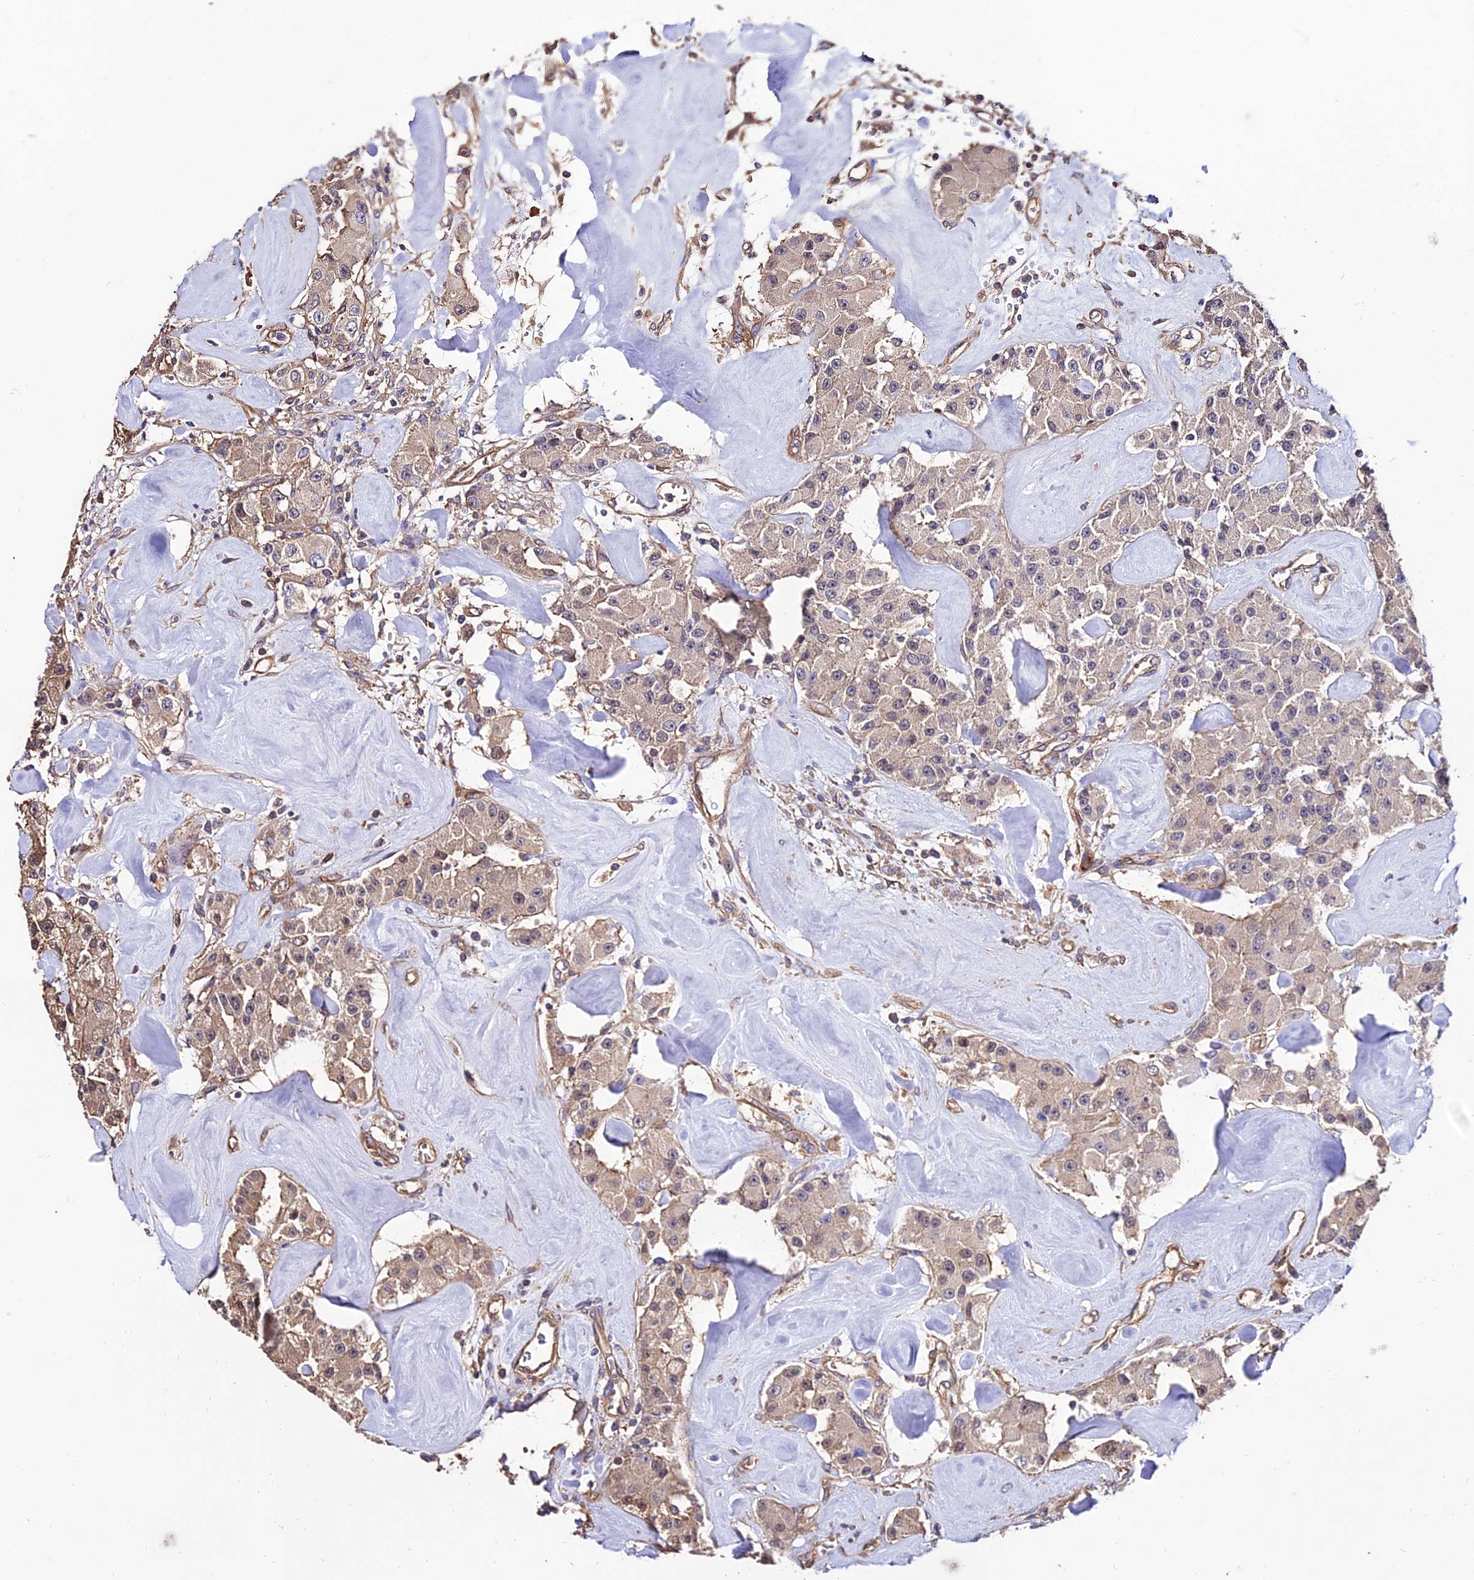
{"staining": {"intensity": "weak", "quantity": ">75%", "location": "cytoplasmic/membranous"}, "tissue": "carcinoid", "cell_type": "Tumor cells", "image_type": "cancer", "snomed": [{"axis": "morphology", "description": "Carcinoid, malignant, NOS"}, {"axis": "topography", "description": "Pancreas"}], "caption": "A photomicrograph of carcinoid (malignant) stained for a protein demonstrates weak cytoplasmic/membranous brown staining in tumor cells.", "gene": "CALM2", "patient": {"sex": "male", "age": 41}}